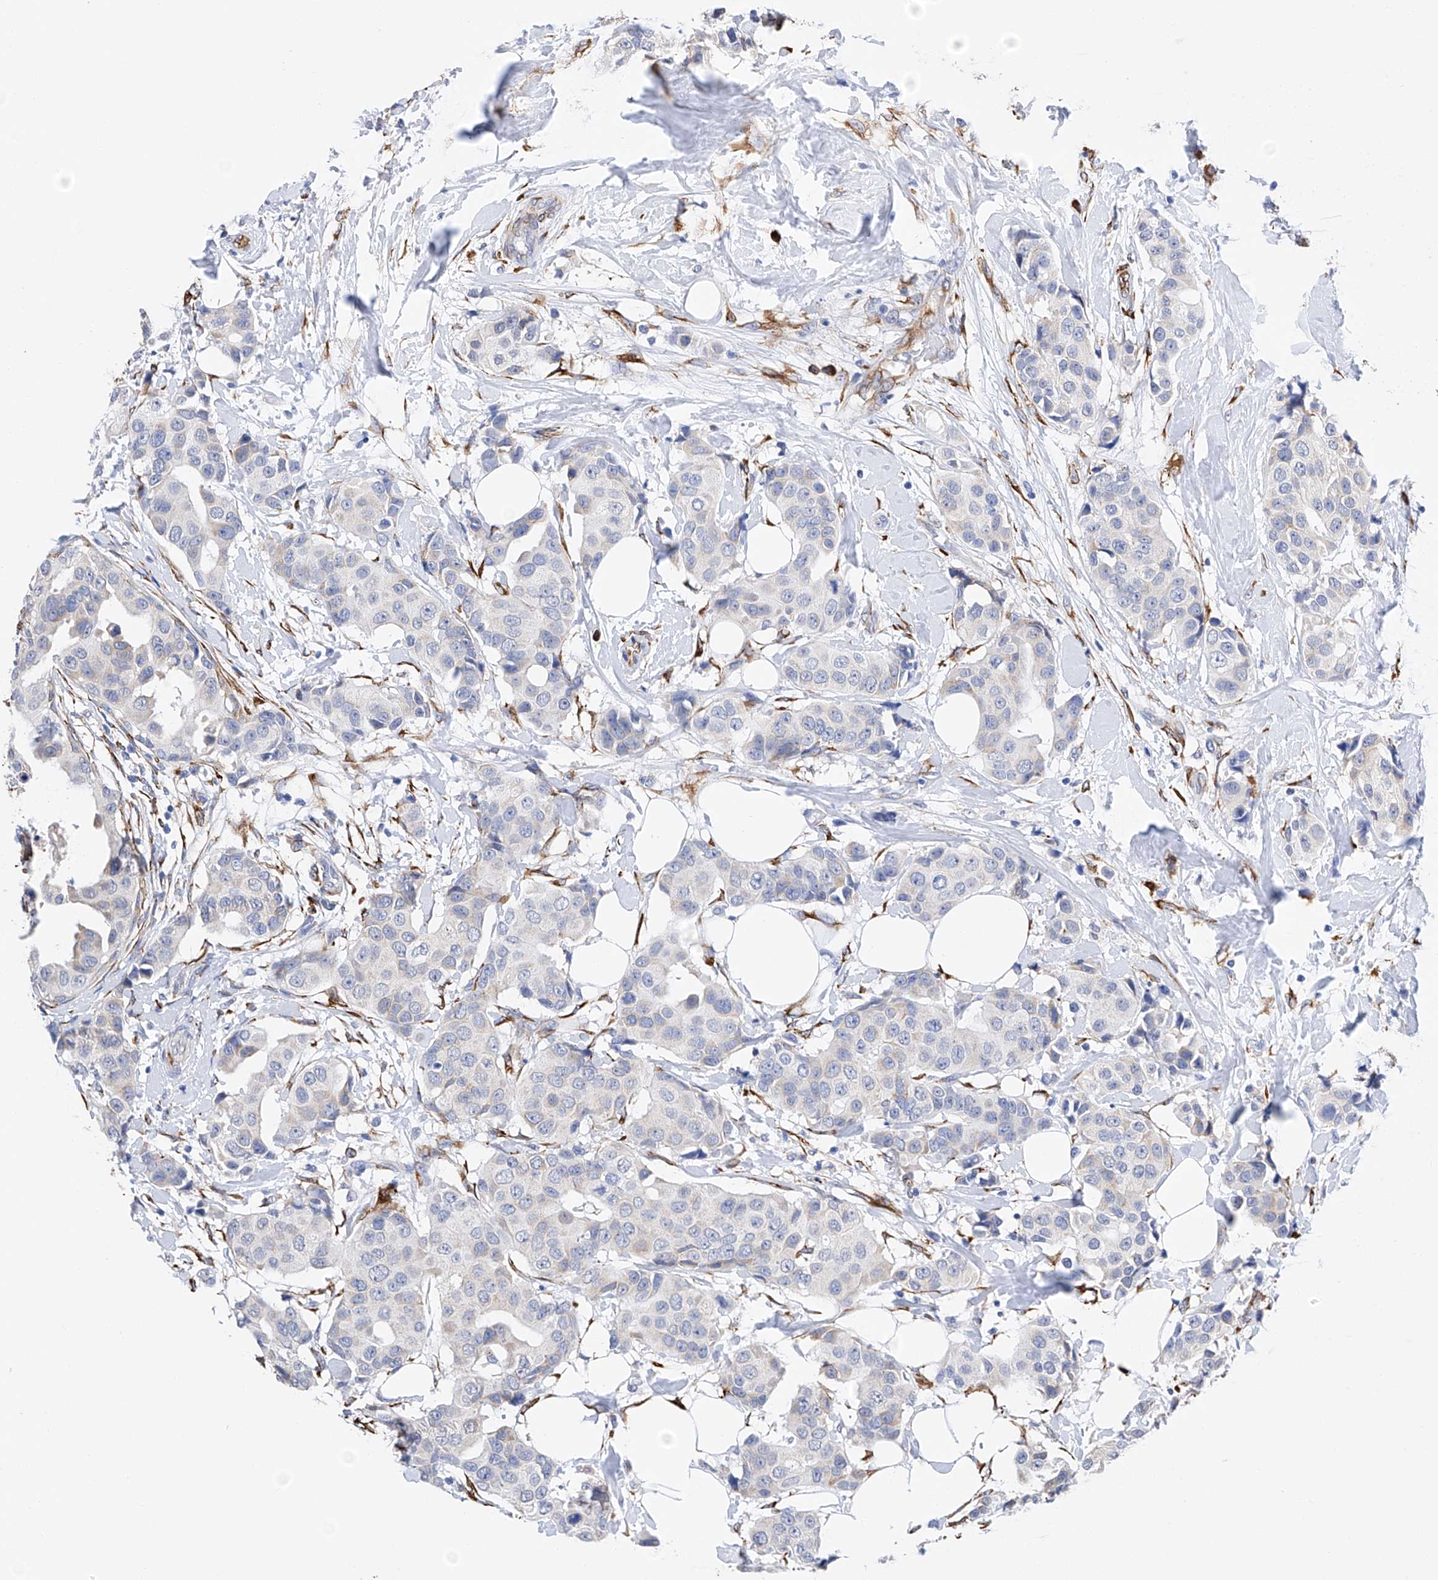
{"staining": {"intensity": "negative", "quantity": "none", "location": "none"}, "tissue": "breast cancer", "cell_type": "Tumor cells", "image_type": "cancer", "snomed": [{"axis": "morphology", "description": "Normal tissue, NOS"}, {"axis": "morphology", "description": "Duct carcinoma"}, {"axis": "topography", "description": "Breast"}], "caption": "IHC photomicrograph of neoplastic tissue: intraductal carcinoma (breast) stained with DAB (3,3'-diaminobenzidine) exhibits no significant protein positivity in tumor cells. (DAB IHC, high magnification).", "gene": "PDIA5", "patient": {"sex": "female", "age": 39}}